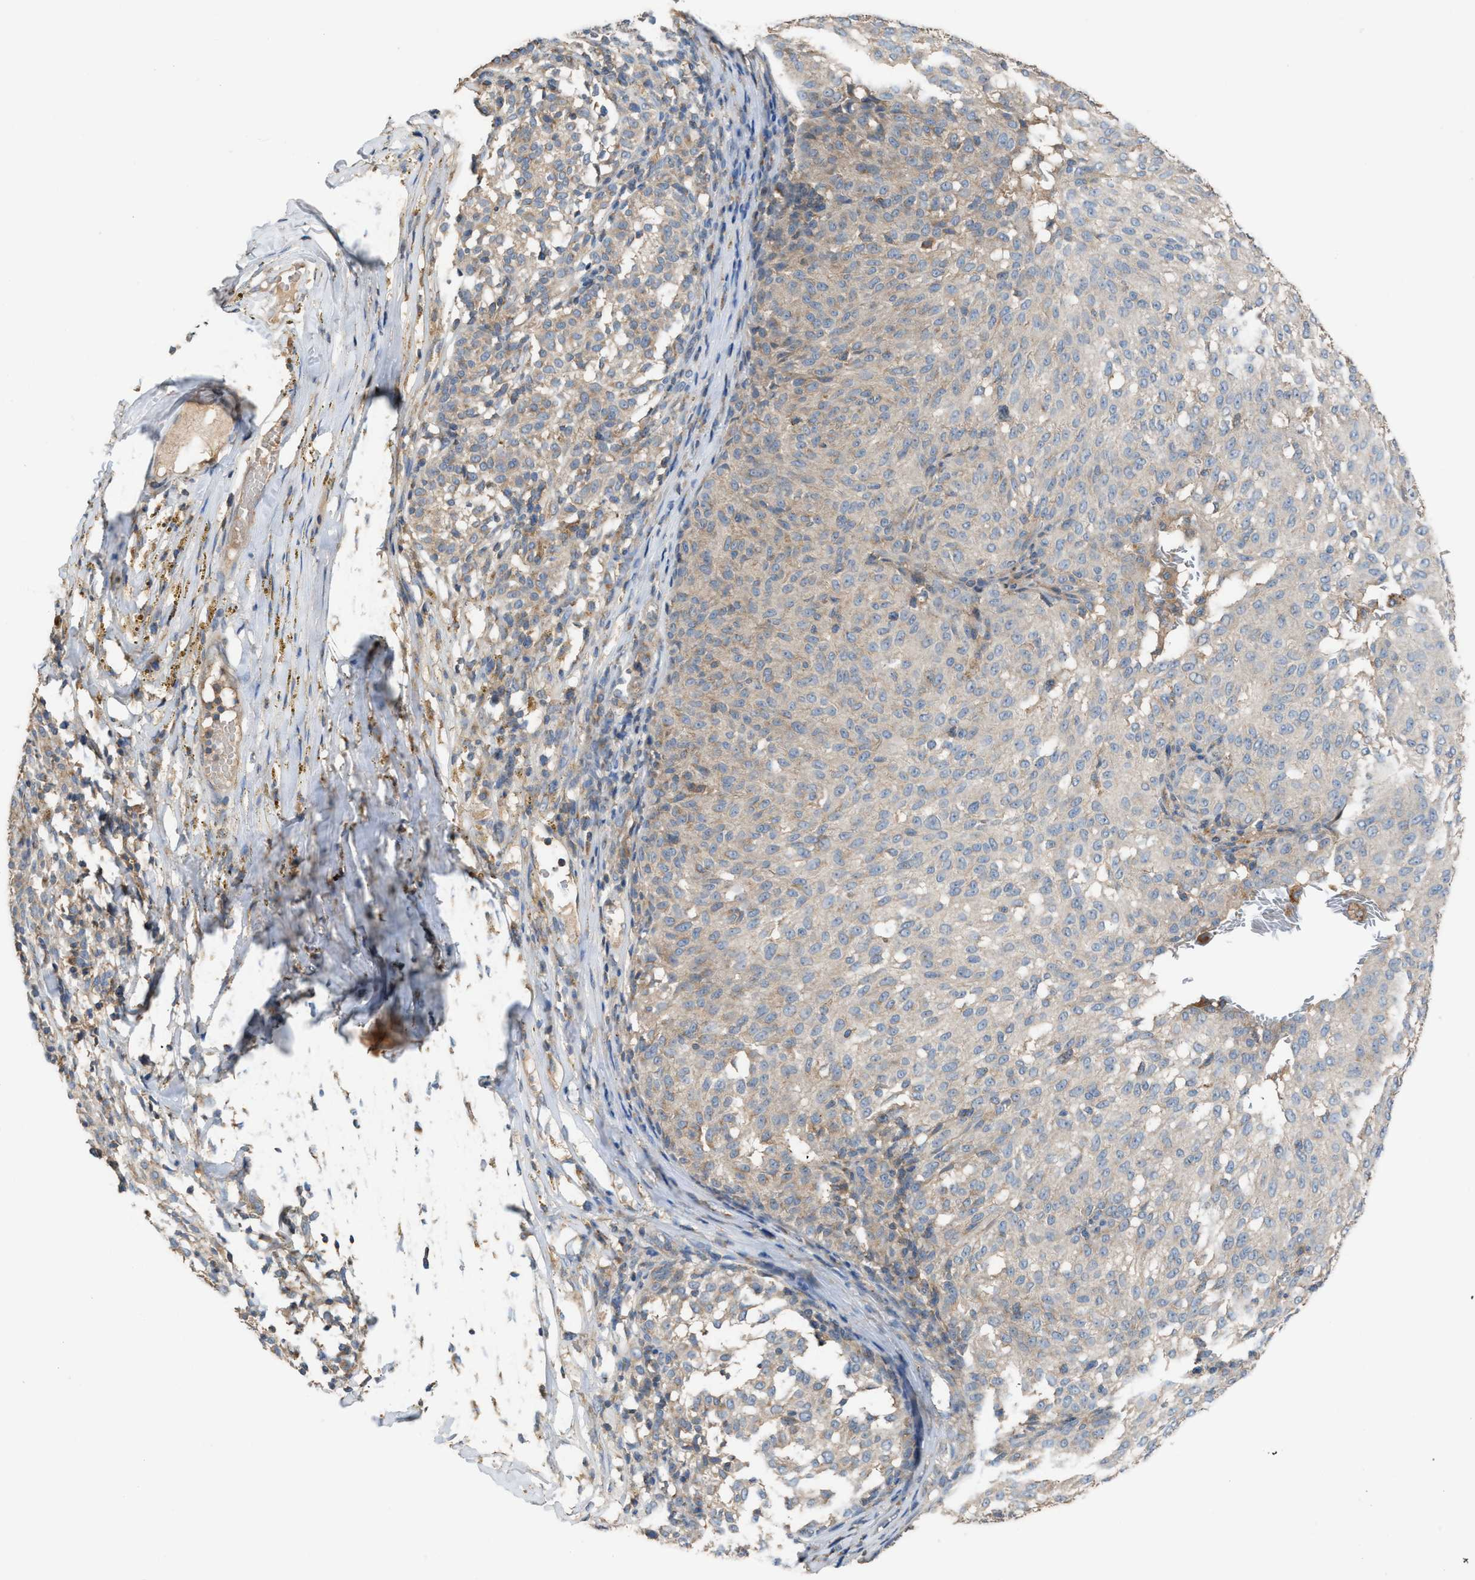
{"staining": {"intensity": "weak", "quantity": "<25%", "location": "cytoplasmic/membranous"}, "tissue": "melanoma", "cell_type": "Tumor cells", "image_type": "cancer", "snomed": [{"axis": "morphology", "description": "Malignant melanoma, NOS"}, {"axis": "topography", "description": "Skin"}], "caption": "Immunohistochemical staining of malignant melanoma displays no significant staining in tumor cells. (DAB (3,3'-diaminobenzidine) IHC, high magnification).", "gene": "TPK1", "patient": {"sex": "female", "age": 72}}